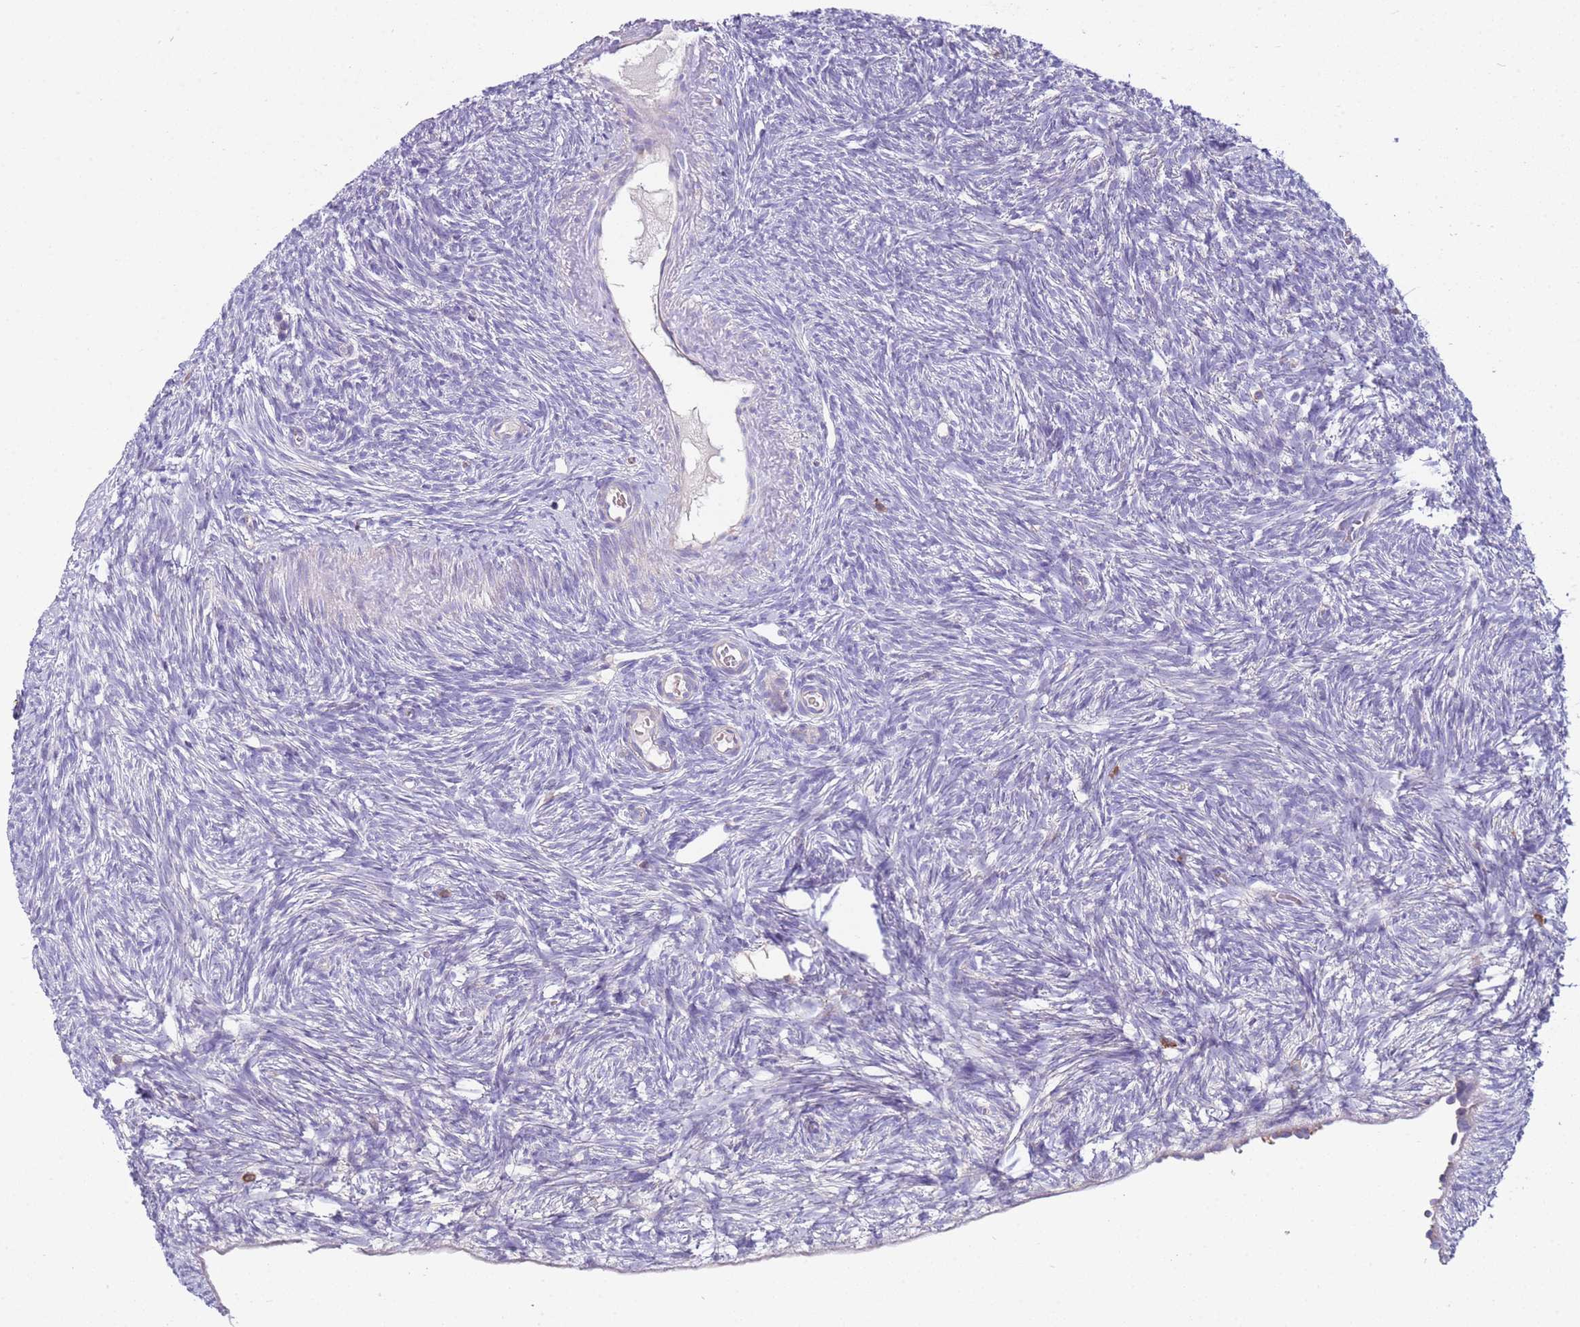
{"staining": {"intensity": "negative", "quantity": "none", "location": "none"}, "tissue": "ovary", "cell_type": "Ovarian stroma cells", "image_type": "normal", "snomed": [{"axis": "morphology", "description": "Normal tissue, NOS"}, {"axis": "topography", "description": "Ovary"}], "caption": "This is an immunohistochemistry (IHC) photomicrograph of normal ovary. There is no expression in ovarian stroma cells.", "gene": "TTPAL", "patient": {"sex": "female", "age": 51}}